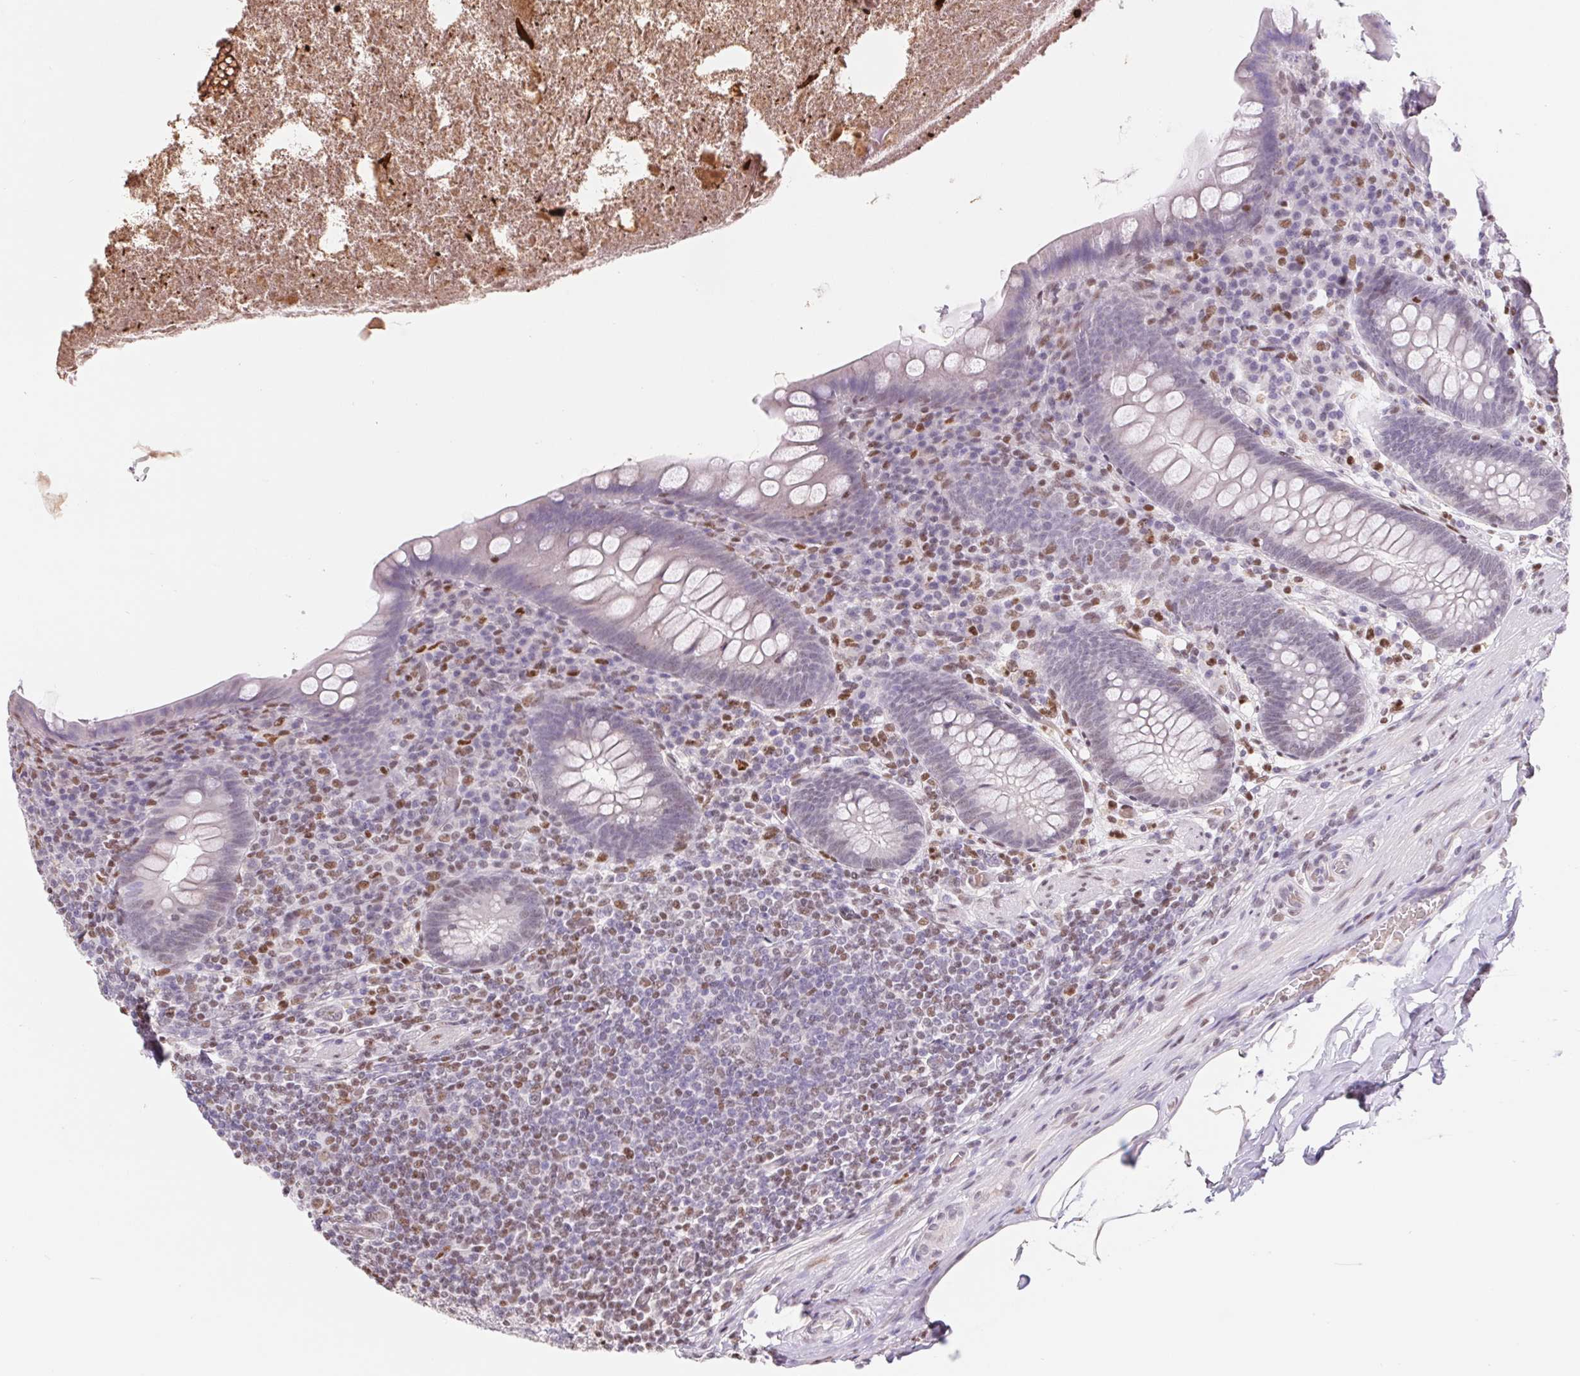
{"staining": {"intensity": "moderate", "quantity": "<25%", "location": "nuclear"}, "tissue": "appendix", "cell_type": "Glandular cells", "image_type": "normal", "snomed": [{"axis": "morphology", "description": "Normal tissue, NOS"}, {"axis": "topography", "description": "Appendix"}], "caption": "Glandular cells exhibit low levels of moderate nuclear positivity in about <25% of cells in normal appendix.", "gene": "TRERF1", "patient": {"sex": "male", "age": 71}}